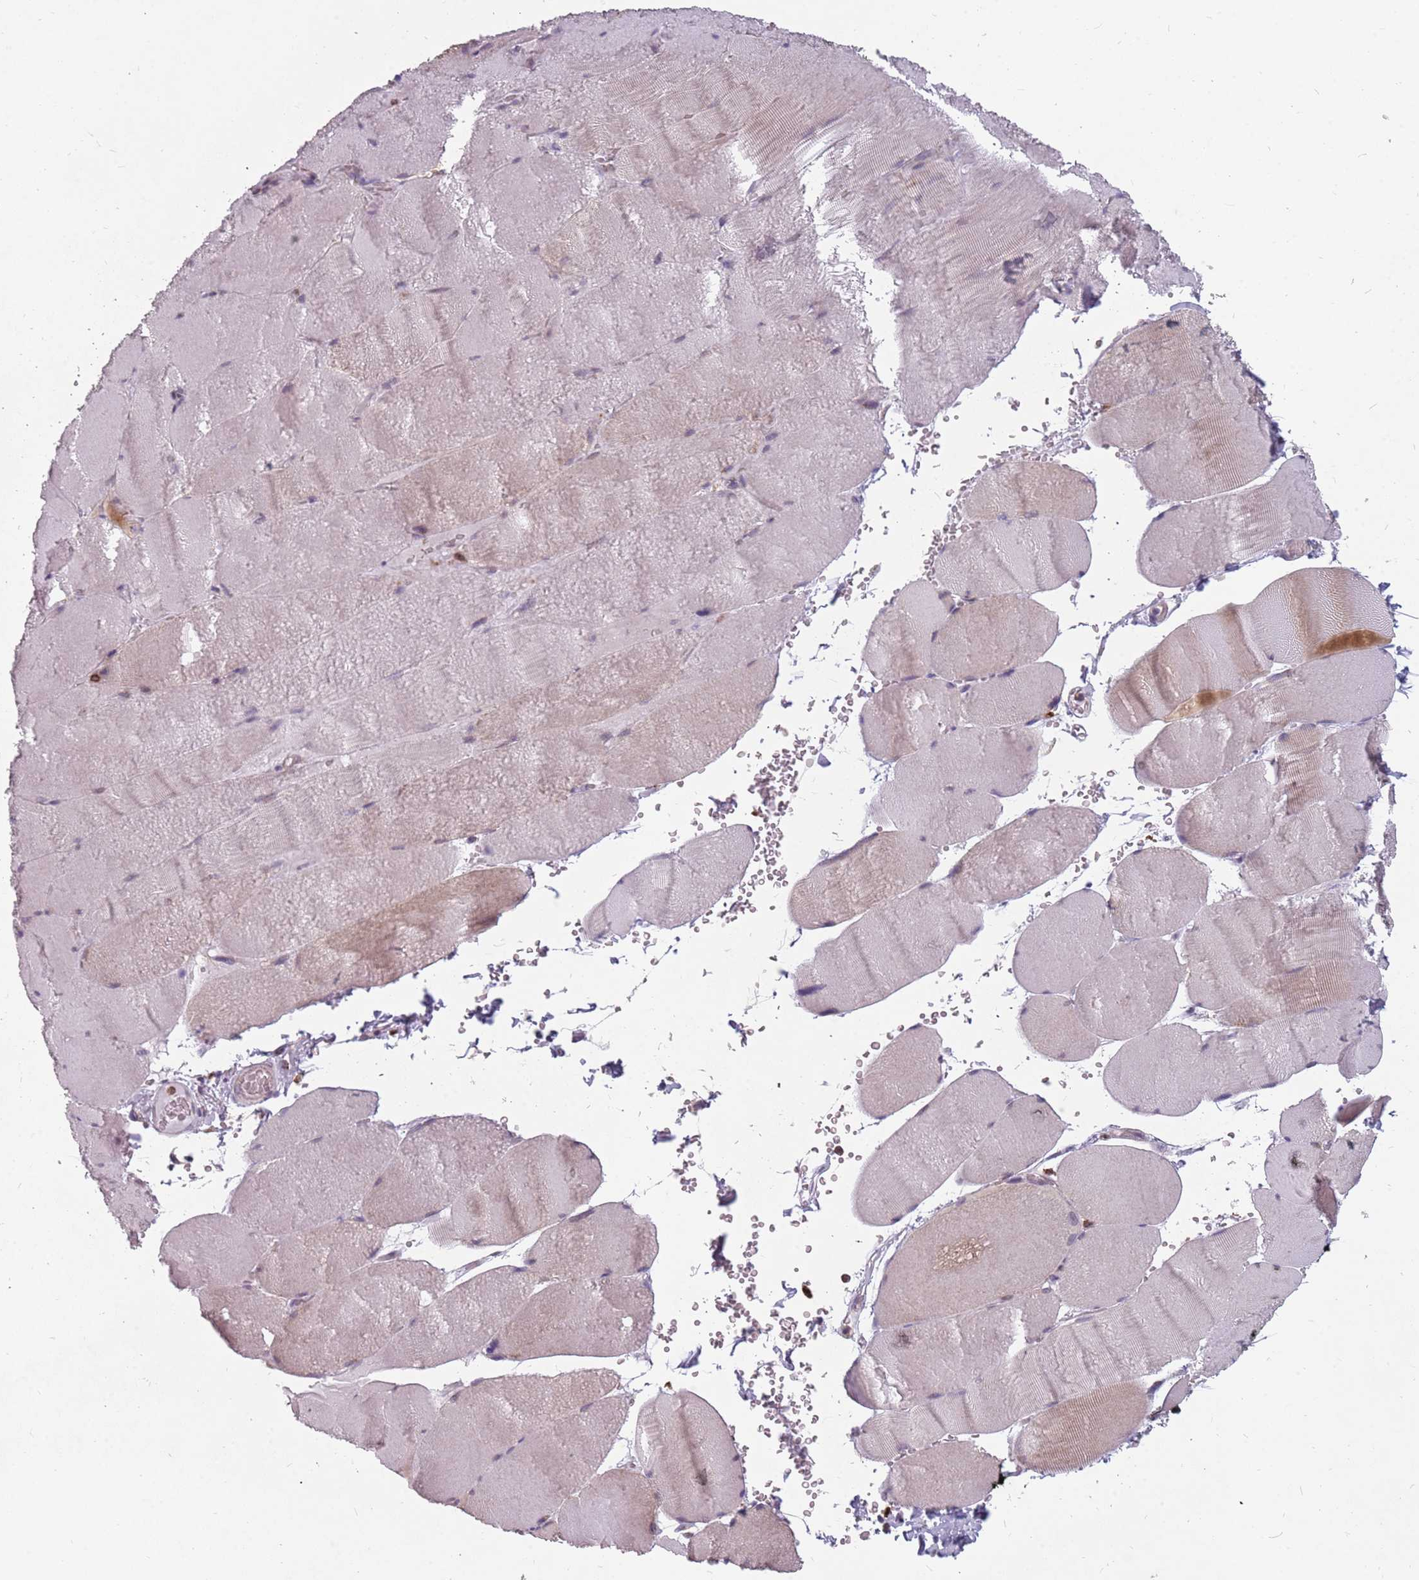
{"staining": {"intensity": "weak", "quantity": "<25%", "location": "cytoplasmic/membranous"}, "tissue": "skeletal muscle", "cell_type": "Myocytes", "image_type": "normal", "snomed": [{"axis": "morphology", "description": "Normal tissue, NOS"}, {"axis": "topography", "description": "Skeletal muscle"}, {"axis": "topography", "description": "Head-Neck"}], "caption": "Immunohistochemical staining of normal skeletal muscle reveals no significant staining in myocytes.", "gene": "NME4", "patient": {"sex": "male", "age": 66}}